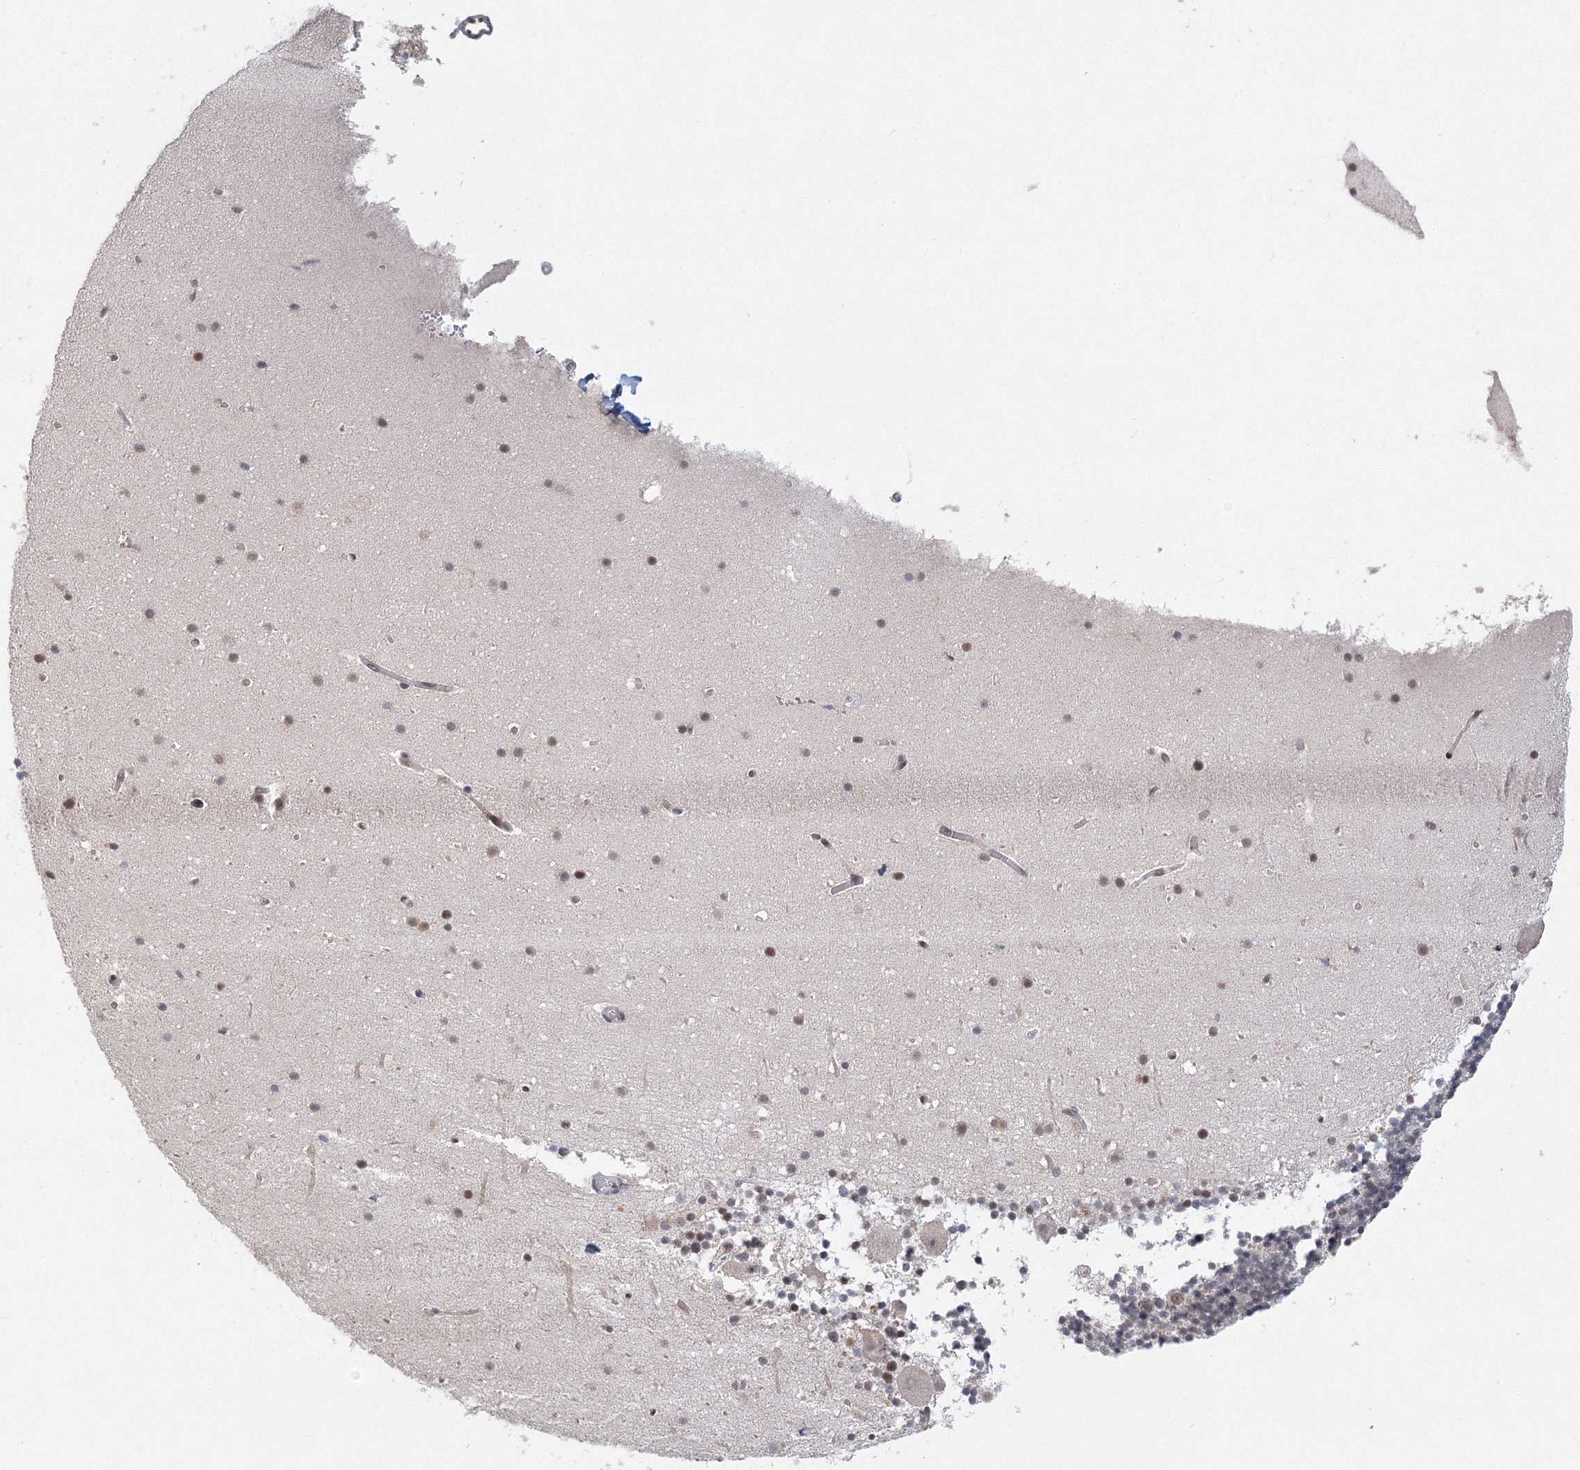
{"staining": {"intensity": "negative", "quantity": "none", "location": "none"}, "tissue": "cerebellum", "cell_type": "Cells in granular layer", "image_type": "normal", "snomed": [{"axis": "morphology", "description": "Normal tissue, NOS"}, {"axis": "topography", "description": "Cerebellum"}], "caption": "IHC photomicrograph of benign cerebellum stained for a protein (brown), which reveals no staining in cells in granular layer. (Stains: DAB IHC with hematoxylin counter stain, Microscopy: brightfield microscopy at high magnification).", "gene": "IWS1", "patient": {"sex": "male", "age": 57}}